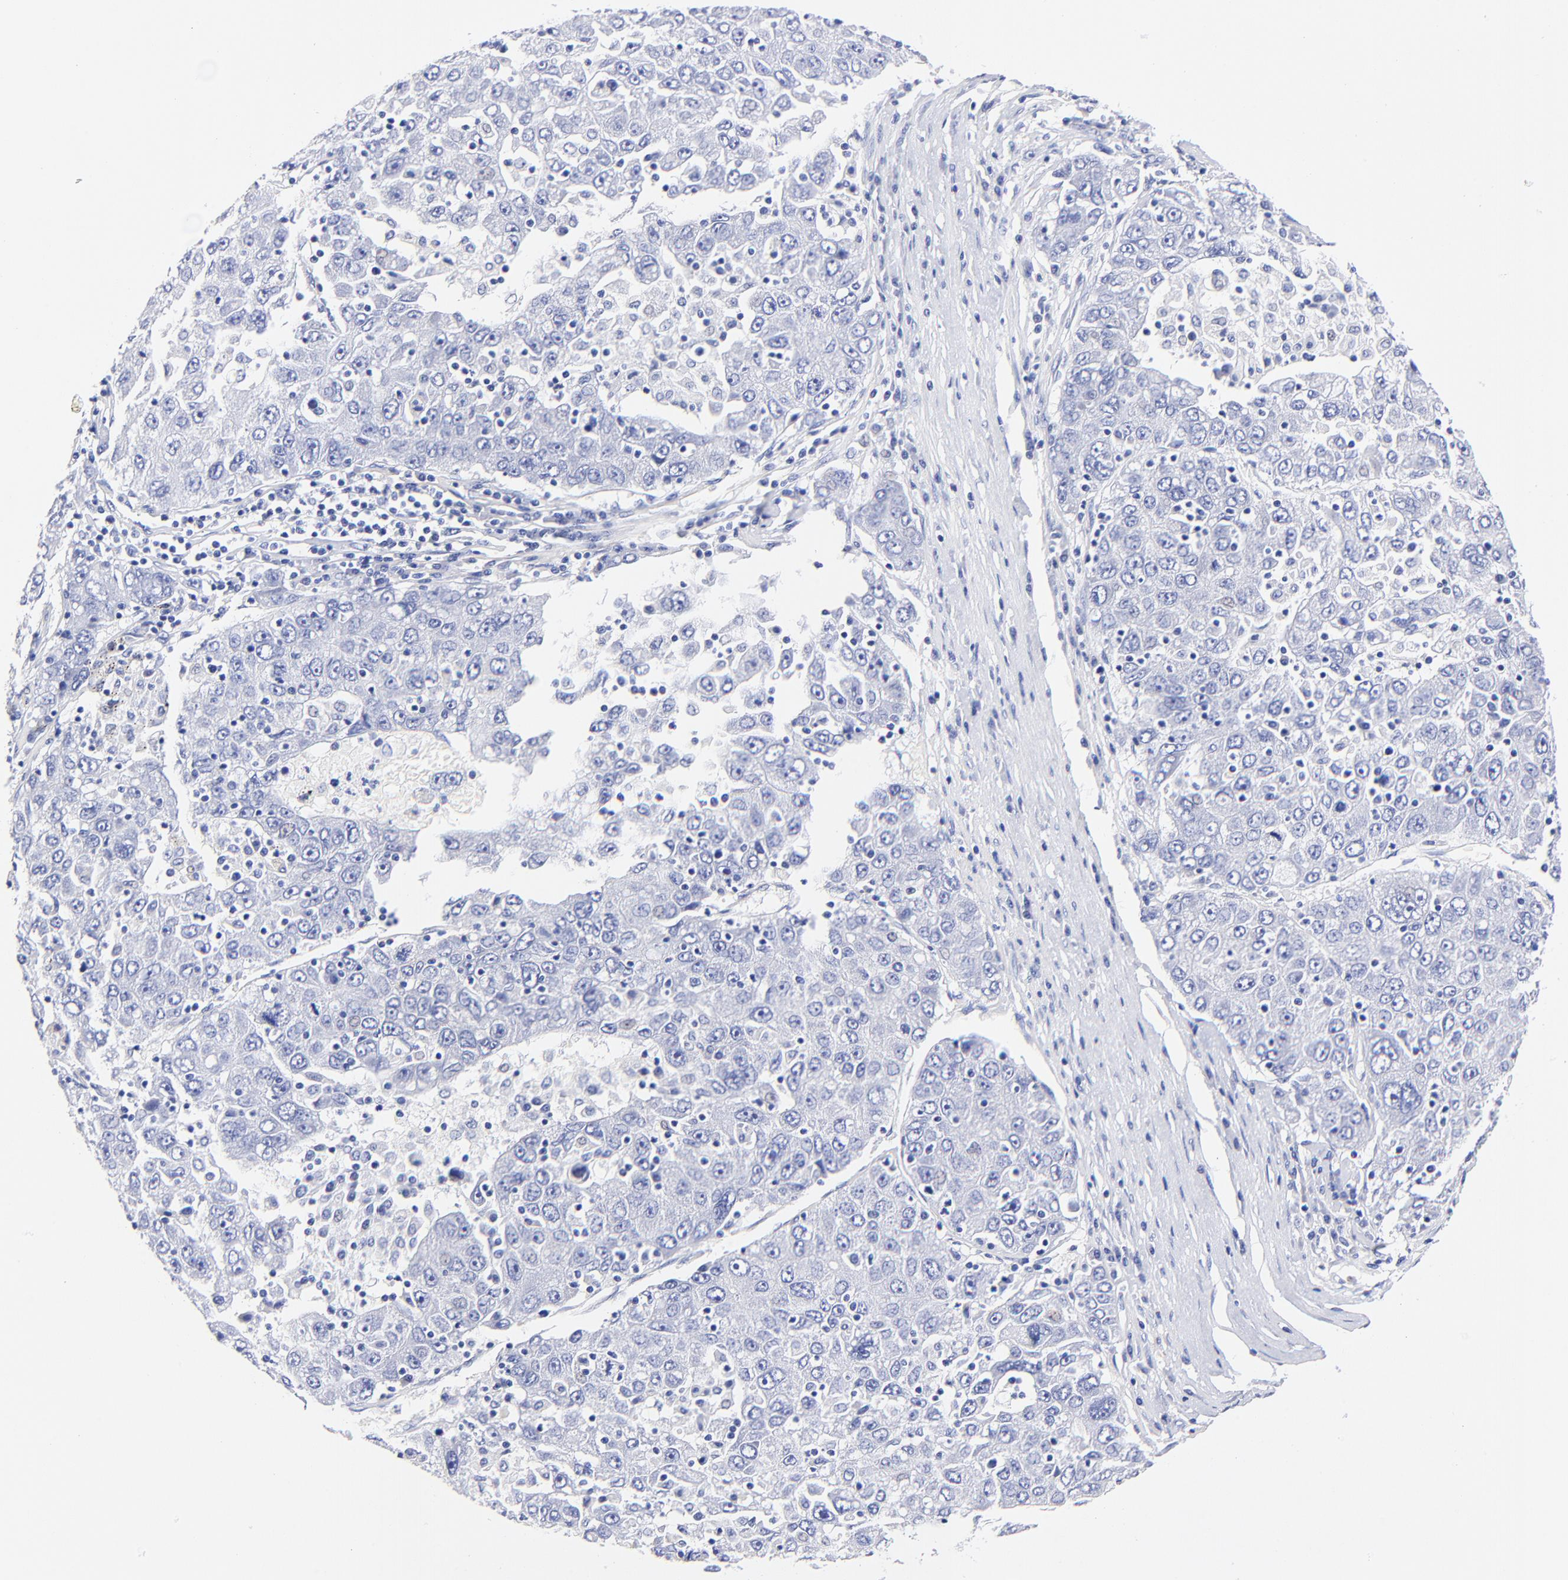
{"staining": {"intensity": "negative", "quantity": "none", "location": "none"}, "tissue": "liver cancer", "cell_type": "Tumor cells", "image_type": "cancer", "snomed": [{"axis": "morphology", "description": "Carcinoma, Hepatocellular, NOS"}, {"axis": "topography", "description": "Liver"}], "caption": "There is no significant expression in tumor cells of liver cancer.", "gene": "HORMAD2", "patient": {"sex": "male", "age": 49}}